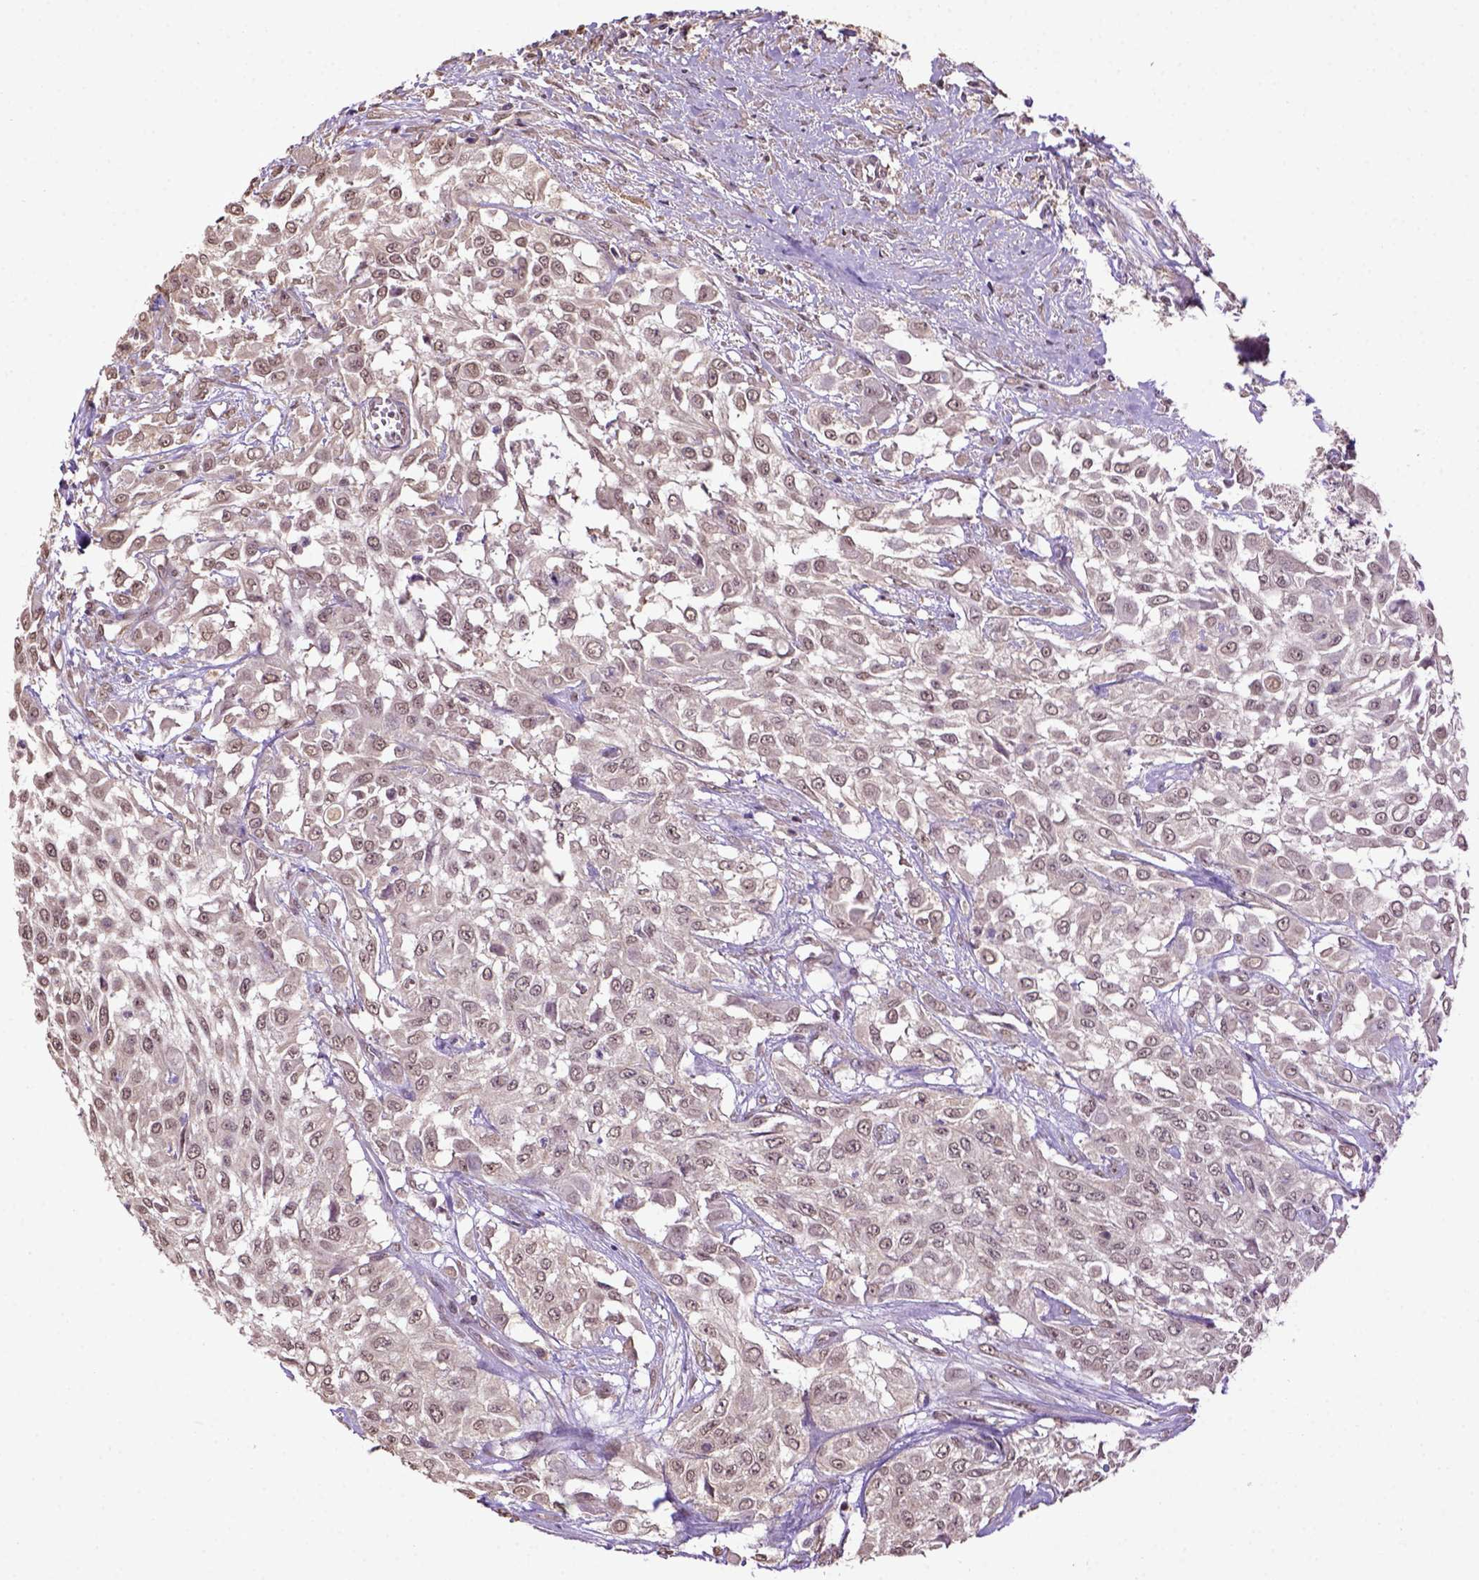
{"staining": {"intensity": "weak", "quantity": ">75%", "location": "cytoplasmic/membranous"}, "tissue": "urothelial cancer", "cell_type": "Tumor cells", "image_type": "cancer", "snomed": [{"axis": "morphology", "description": "Urothelial carcinoma, High grade"}, {"axis": "topography", "description": "Urinary bladder"}], "caption": "Brown immunohistochemical staining in high-grade urothelial carcinoma exhibits weak cytoplasmic/membranous expression in about >75% of tumor cells. The staining was performed using DAB (3,3'-diaminobenzidine), with brown indicating positive protein expression. Nuclei are stained blue with hematoxylin.", "gene": "WDR17", "patient": {"sex": "male", "age": 57}}